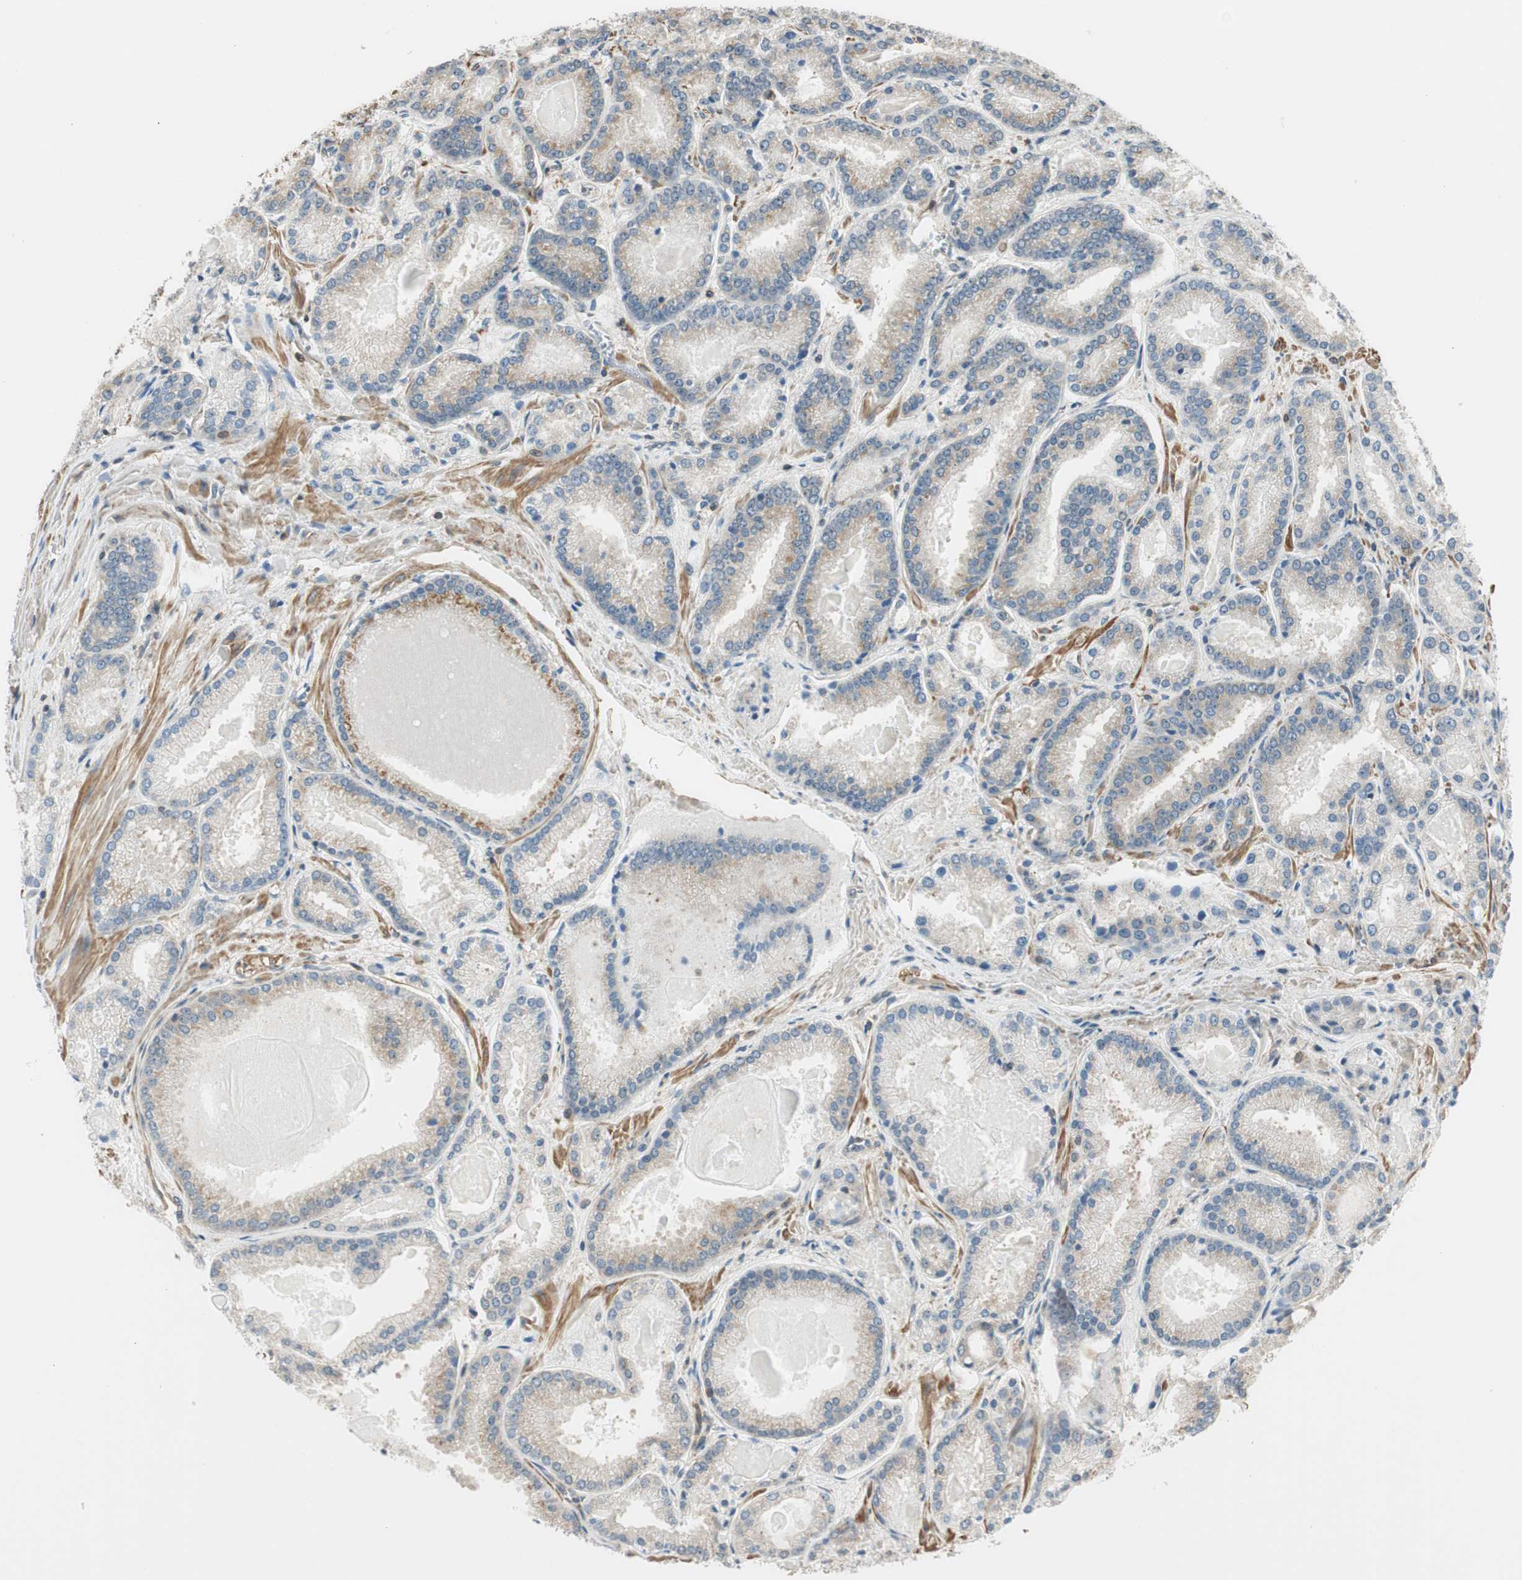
{"staining": {"intensity": "moderate", "quantity": "25%-75%", "location": "cytoplasmic/membranous"}, "tissue": "prostate cancer", "cell_type": "Tumor cells", "image_type": "cancer", "snomed": [{"axis": "morphology", "description": "Adenocarcinoma, Low grade"}, {"axis": "topography", "description": "Prostate"}], "caption": "Immunohistochemistry micrograph of neoplastic tissue: human low-grade adenocarcinoma (prostate) stained using immunohistochemistry (IHC) reveals medium levels of moderate protein expression localized specifically in the cytoplasmic/membranous of tumor cells, appearing as a cytoplasmic/membranous brown color.", "gene": "PI4K2B", "patient": {"sex": "male", "age": 59}}